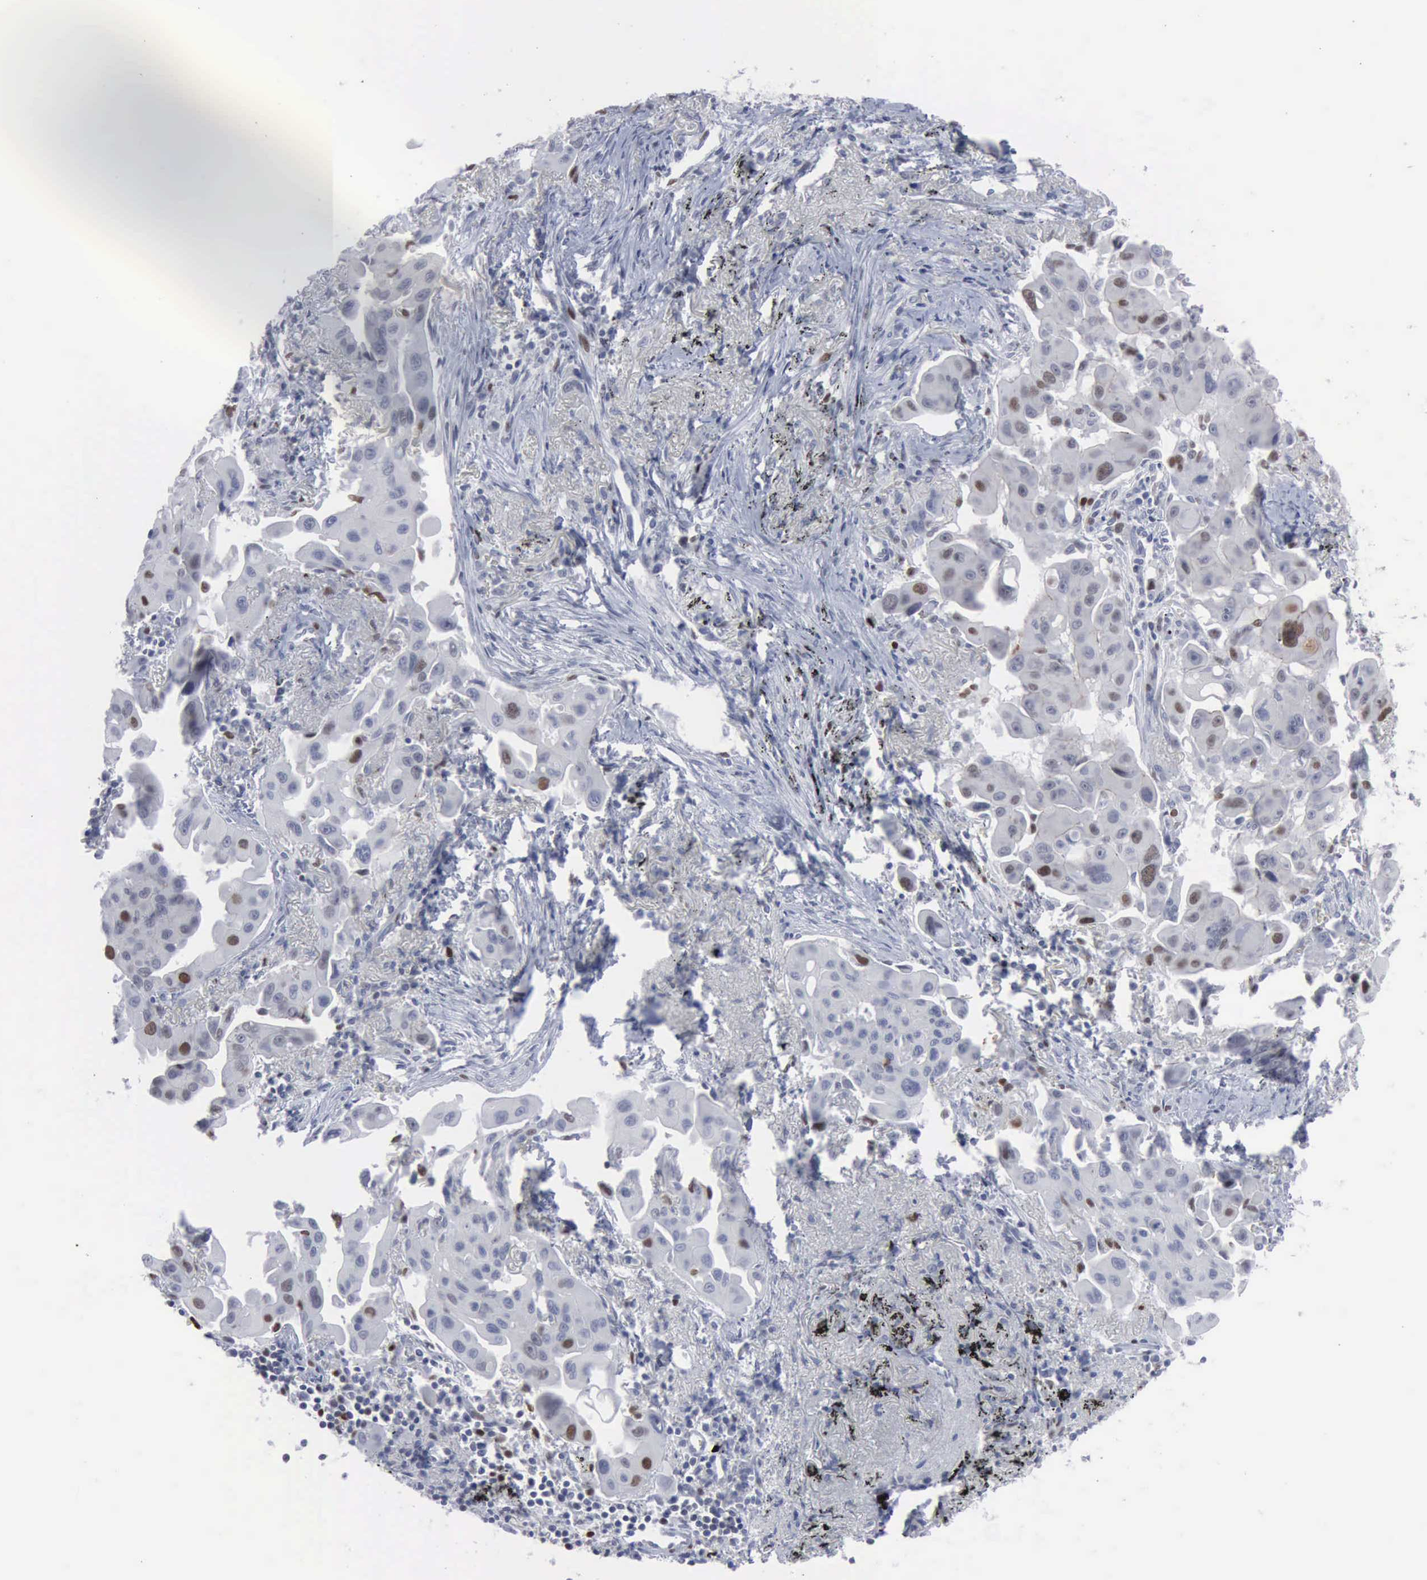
{"staining": {"intensity": "moderate", "quantity": "<25%", "location": "nuclear"}, "tissue": "lung cancer", "cell_type": "Tumor cells", "image_type": "cancer", "snomed": [{"axis": "morphology", "description": "Adenocarcinoma, NOS"}, {"axis": "topography", "description": "Lung"}], "caption": "DAB (3,3'-diaminobenzidine) immunohistochemical staining of lung cancer exhibits moderate nuclear protein expression in approximately <25% of tumor cells.", "gene": "MCM5", "patient": {"sex": "male", "age": 68}}